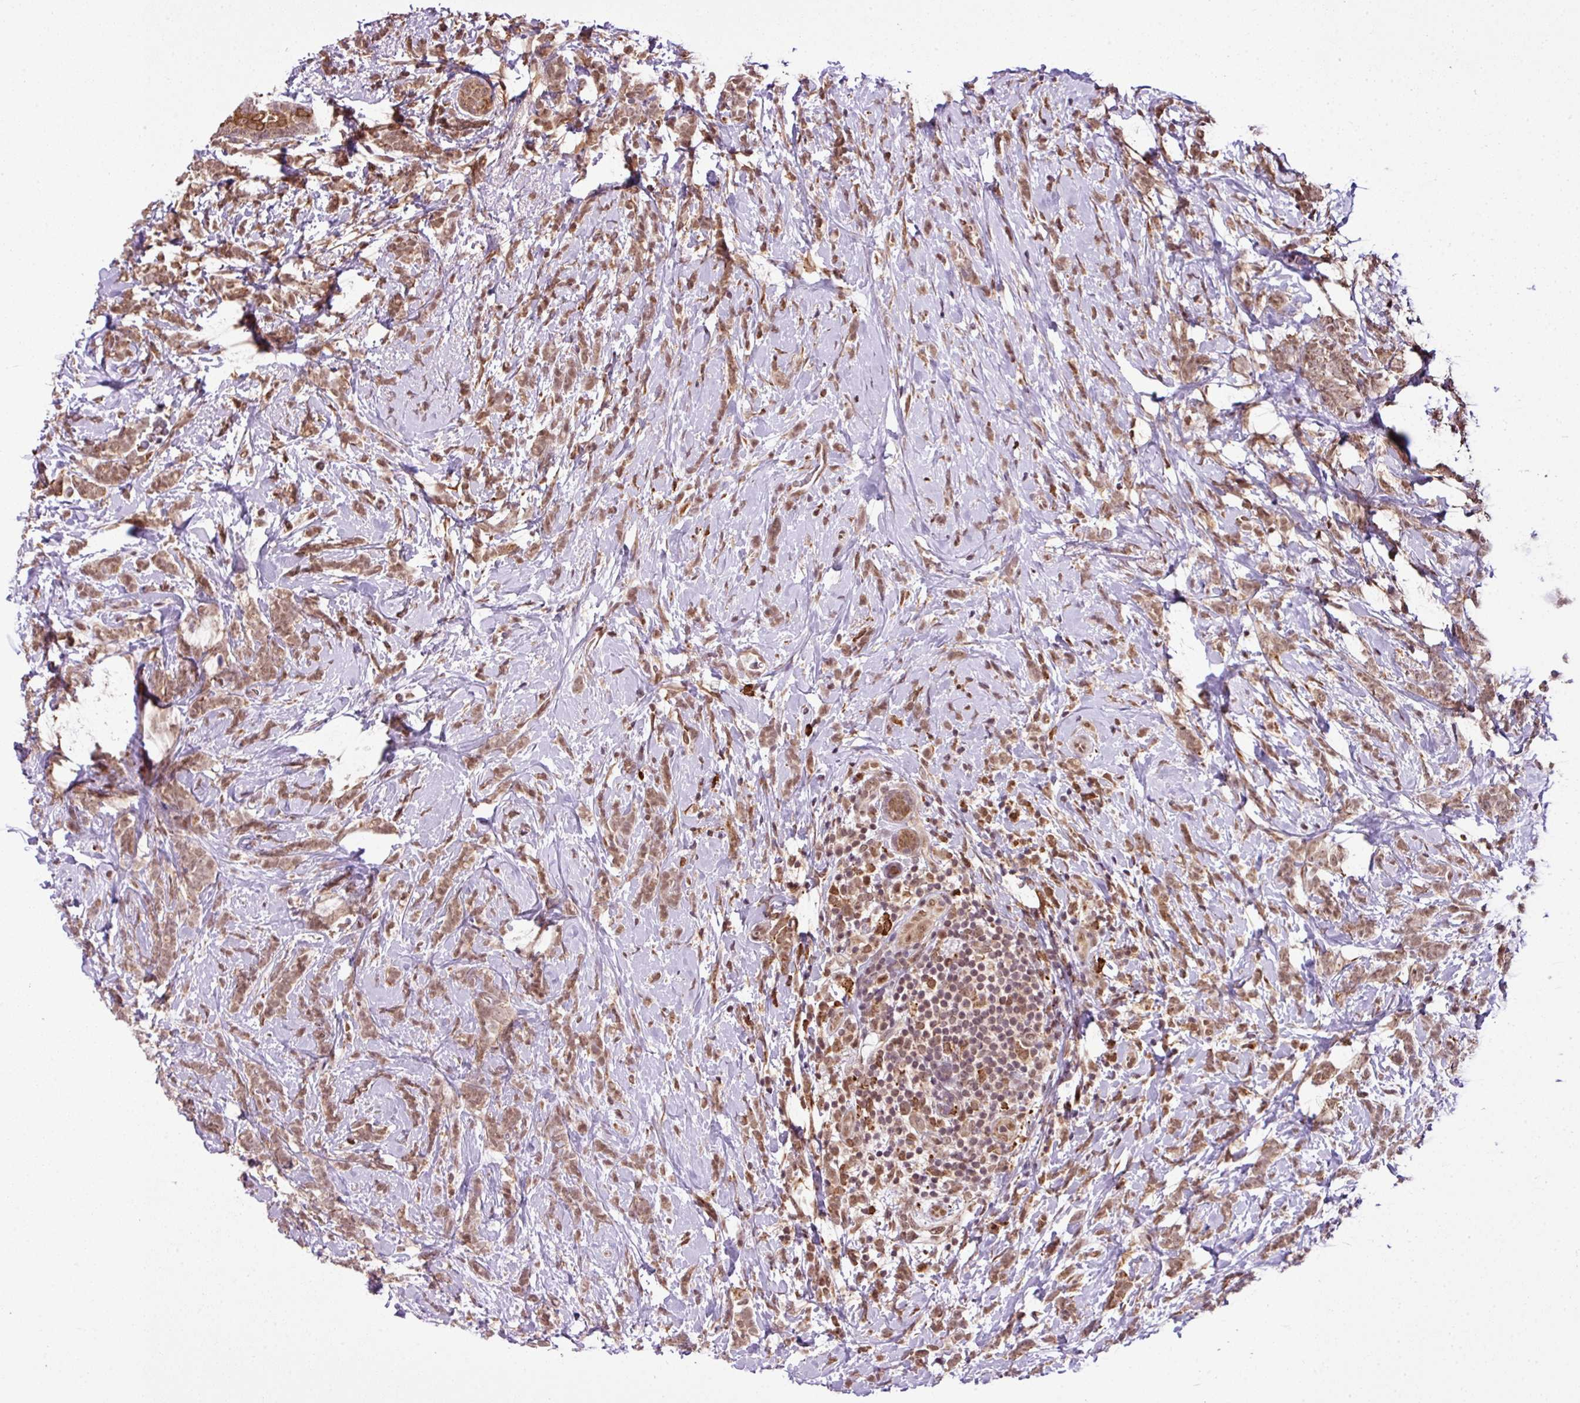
{"staining": {"intensity": "moderate", "quantity": ">75%", "location": "cytoplasmic/membranous,nuclear"}, "tissue": "breast cancer", "cell_type": "Tumor cells", "image_type": "cancer", "snomed": [{"axis": "morphology", "description": "Lobular carcinoma"}, {"axis": "topography", "description": "Breast"}], "caption": "There is medium levels of moderate cytoplasmic/membranous and nuclear staining in tumor cells of breast cancer (lobular carcinoma), as demonstrated by immunohistochemical staining (brown color).", "gene": "SMCO4", "patient": {"sex": "female", "age": 58}}